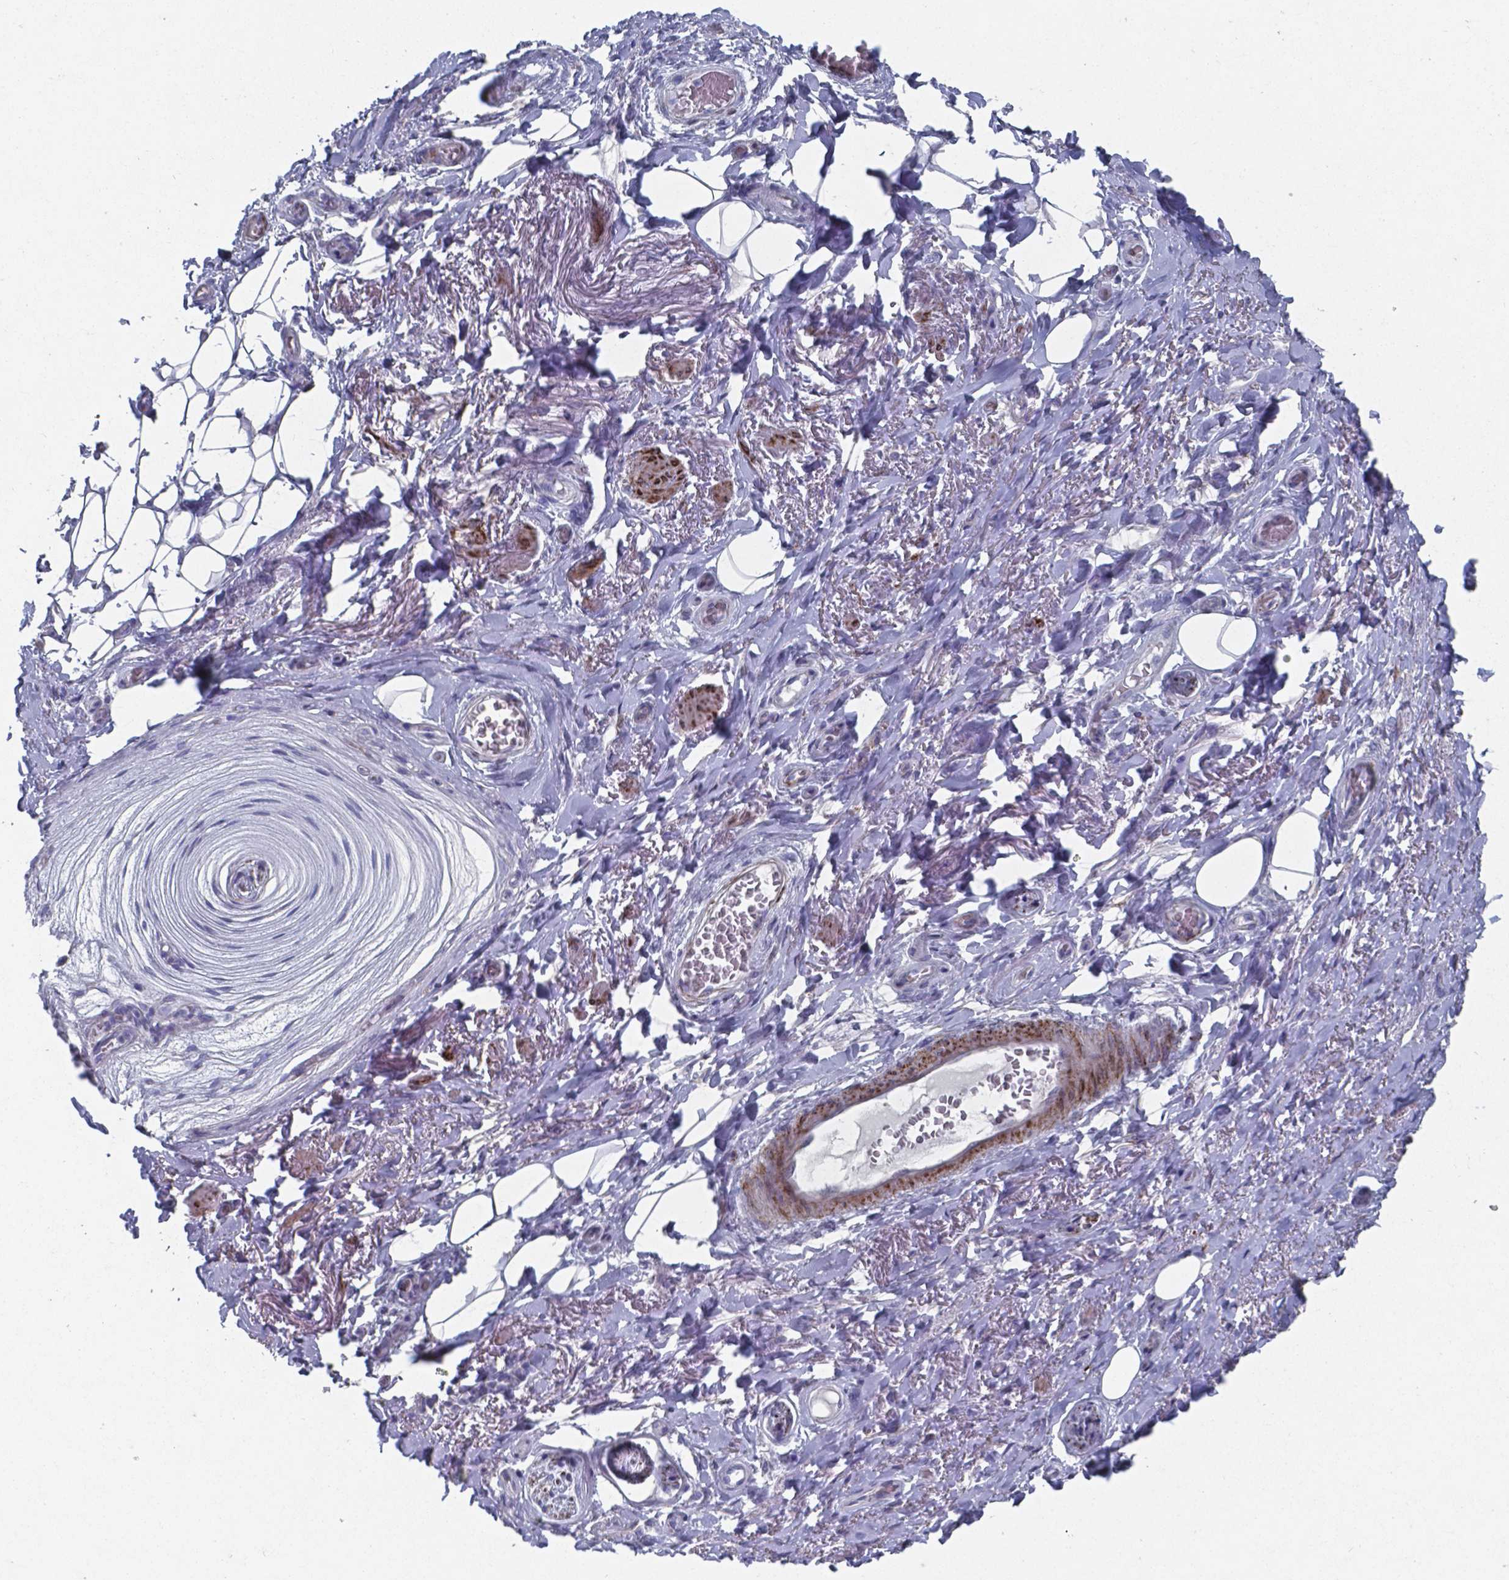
{"staining": {"intensity": "negative", "quantity": "none", "location": "none"}, "tissue": "adipose tissue", "cell_type": "Adipocytes", "image_type": "normal", "snomed": [{"axis": "morphology", "description": "Normal tissue, NOS"}, {"axis": "topography", "description": "Anal"}, {"axis": "topography", "description": "Peripheral nerve tissue"}], "caption": "This is an immunohistochemistry (IHC) image of normal adipose tissue. There is no staining in adipocytes.", "gene": "PLA2R1", "patient": {"sex": "male", "age": 53}}